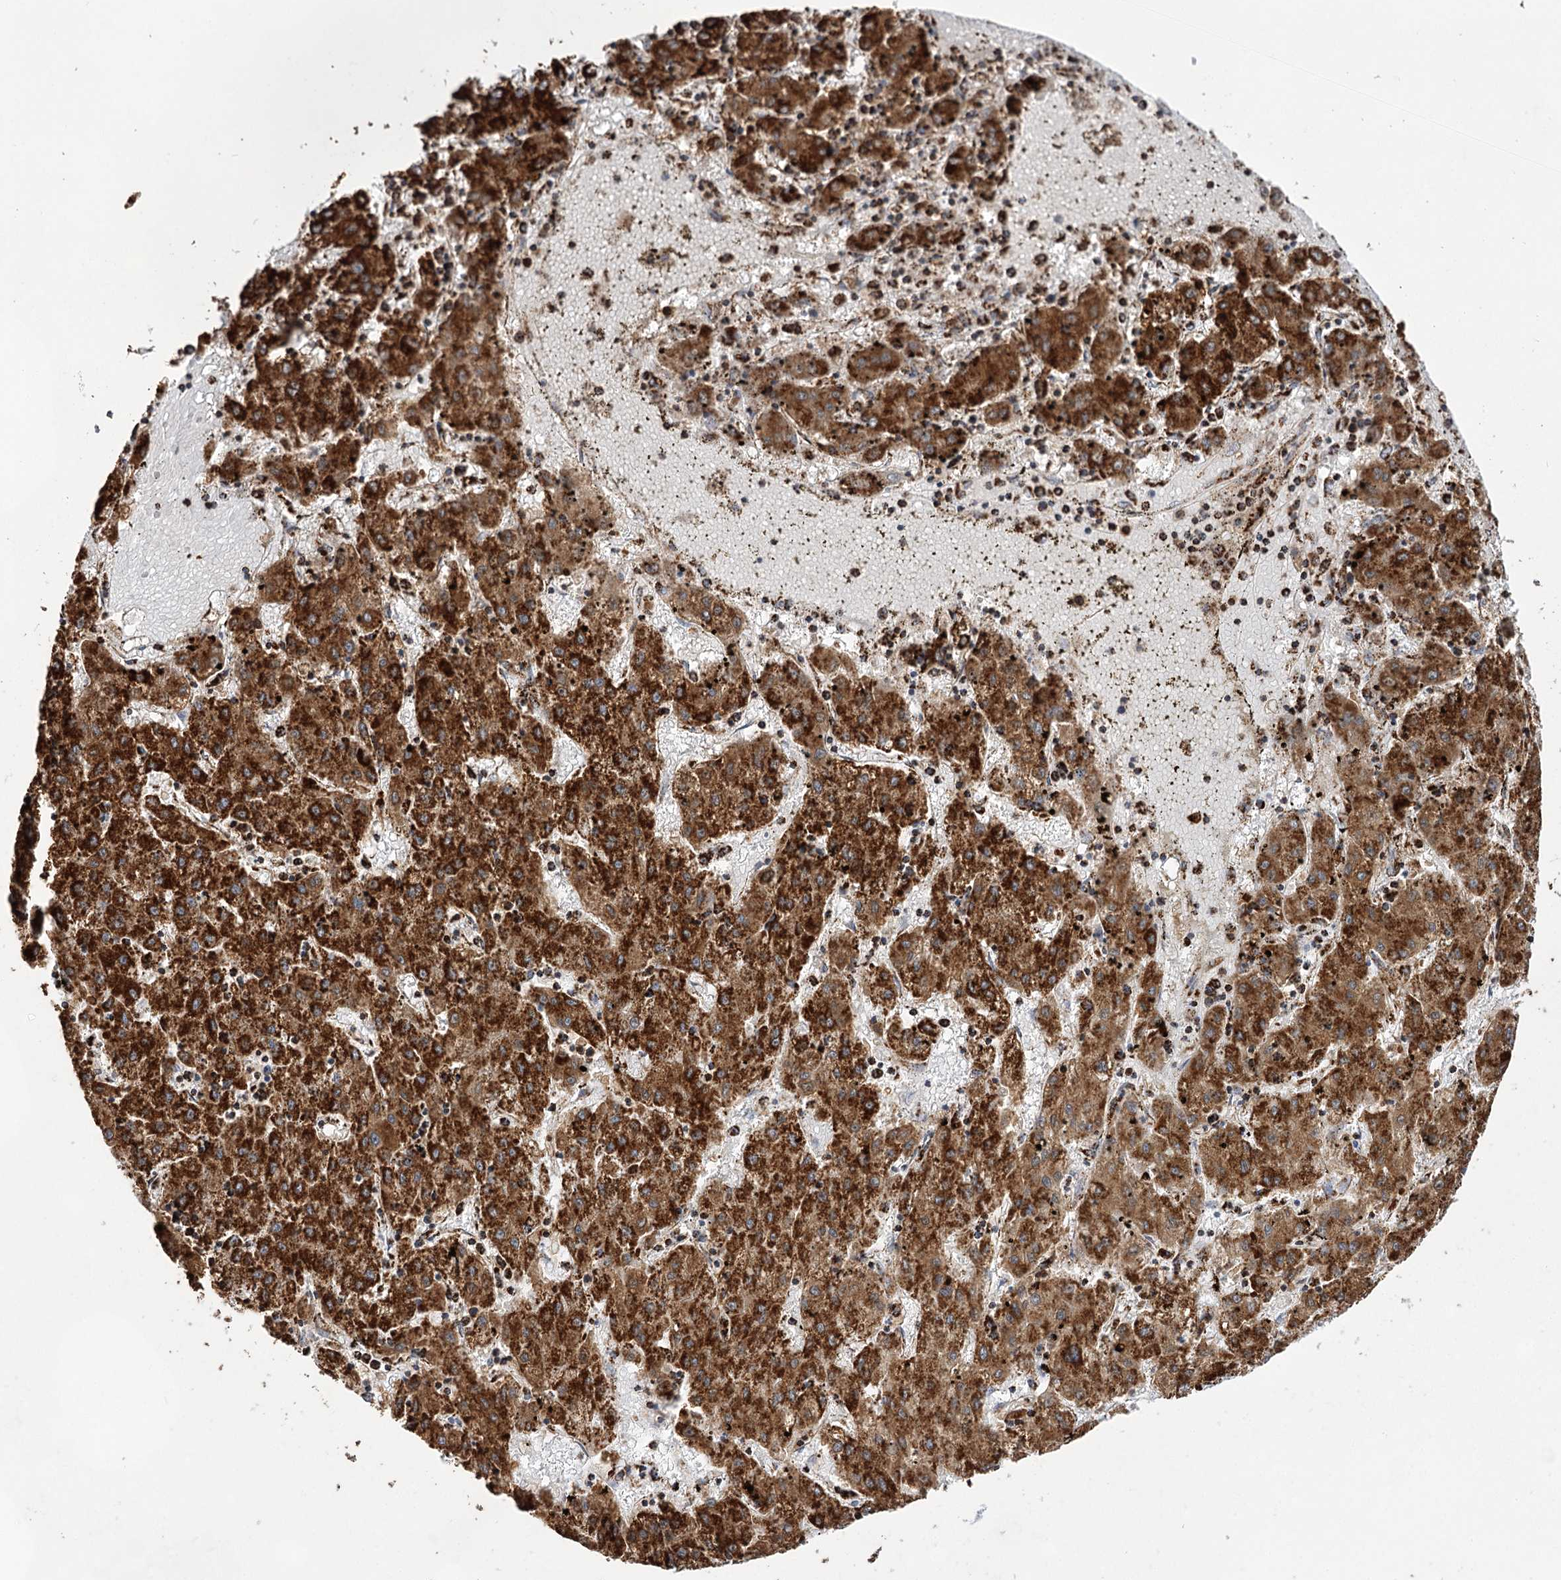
{"staining": {"intensity": "strong", "quantity": "25%-75%", "location": "cytoplasmic/membranous"}, "tissue": "liver cancer", "cell_type": "Tumor cells", "image_type": "cancer", "snomed": [{"axis": "morphology", "description": "Carcinoma, Hepatocellular, NOS"}, {"axis": "topography", "description": "Liver"}], "caption": "This photomicrograph shows immunohistochemistry (IHC) staining of human liver hepatocellular carcinoma, with high strong cytoplasmic/membranous positivity in approximately 25%-75% of tumor cells.", "gene": "NADK2", "patient": {"sex": "male", "age": 72}}